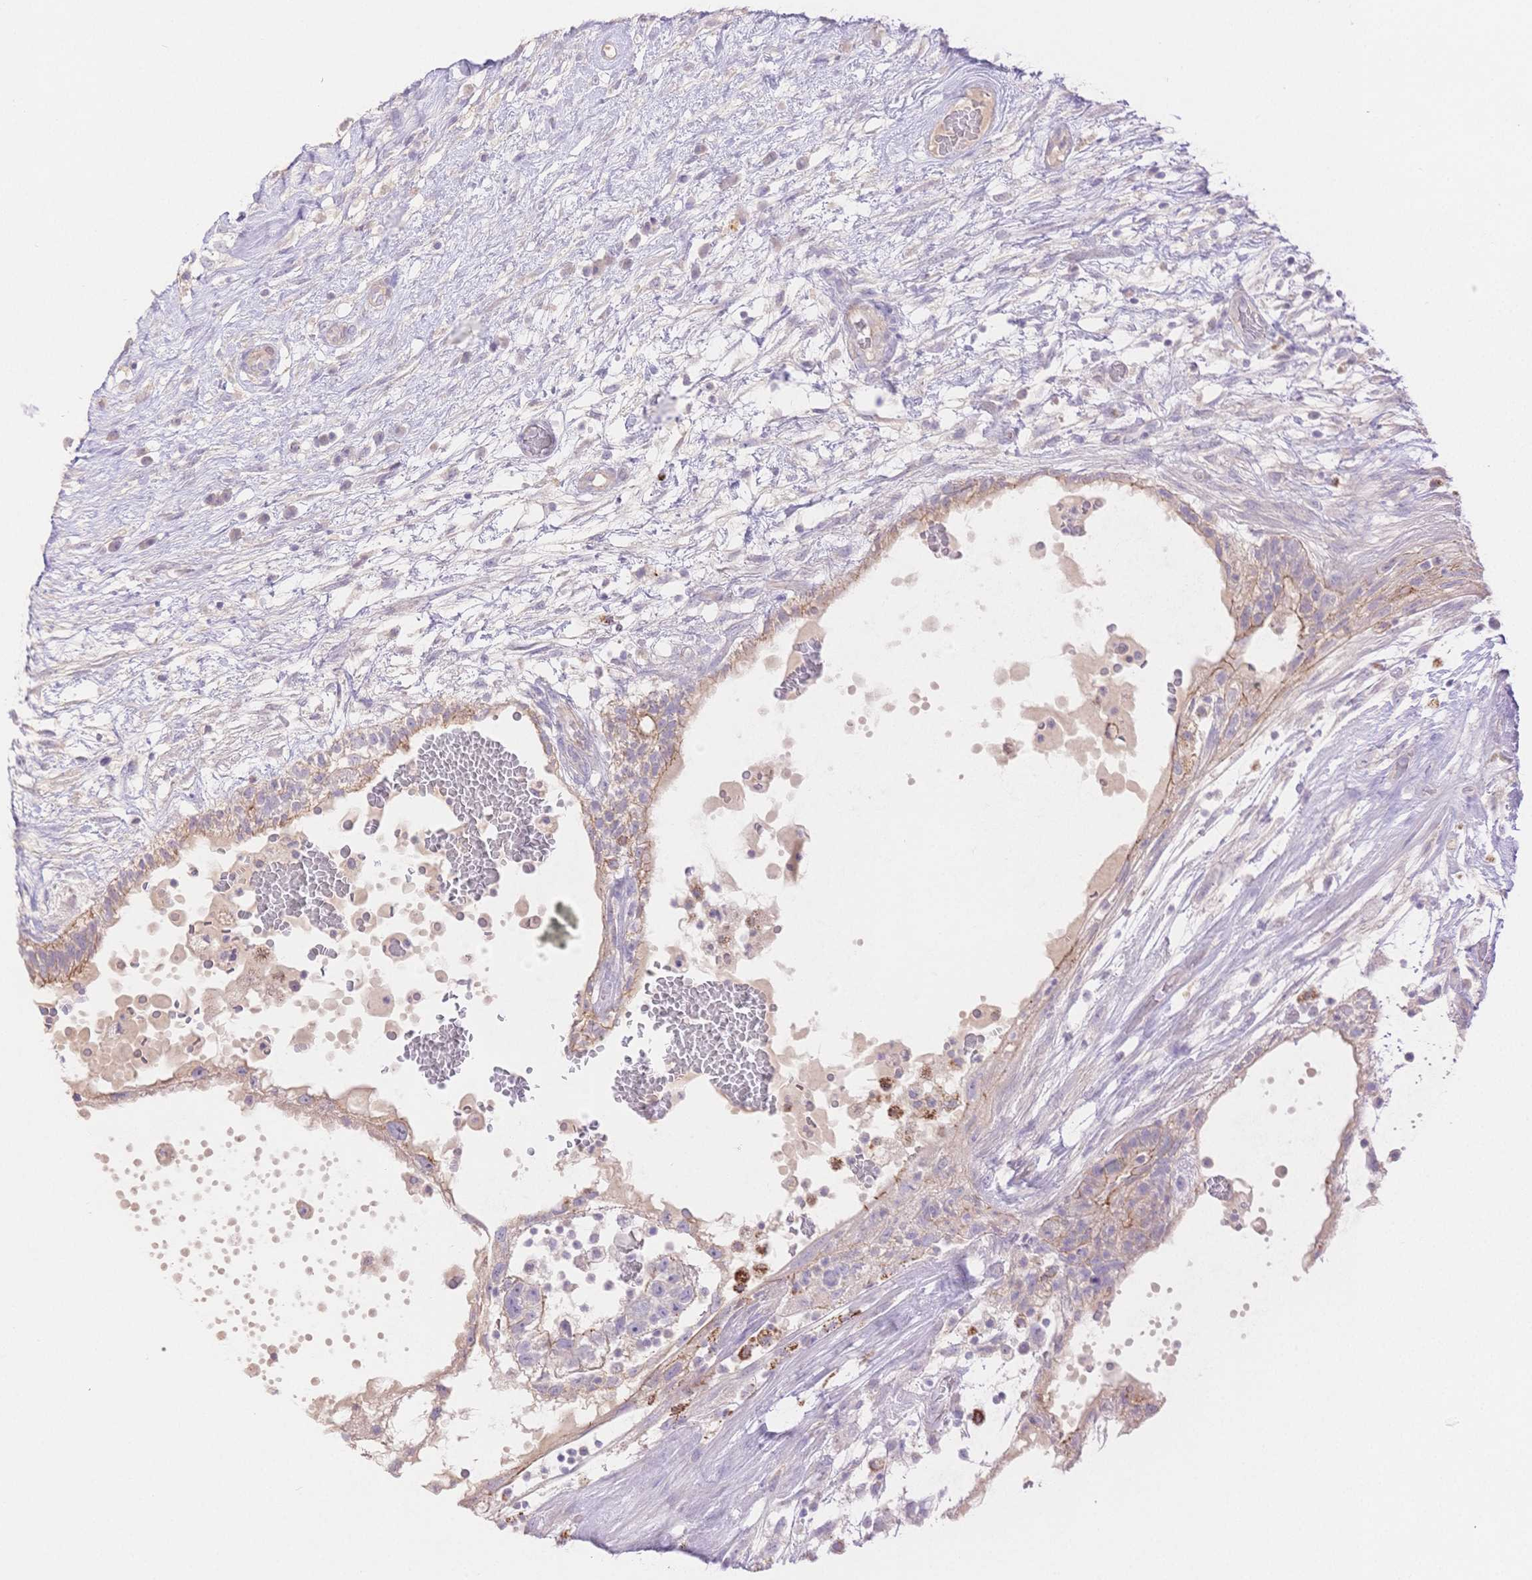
{"staining": {"intensity": "weak", "quantity": "<25%", "location": "cytoplasmic/membranous"}, "tissue": "testis cancer", "cell_type": "Tumor cells", "image_type": "cancer", "snomed": [{"axis": "morphology", "description": "Normal tissue, NOS"}, {"axis": "morphology", "description": "Carcinoma, Embryonal, NOS"}, {"axis": "topography", "description": "Testis"}], "caption": "There is no significant expression in tumor cells of testis cancer.", "gene": "WDR54", "patient": {"sex": "male", "age": 32}}